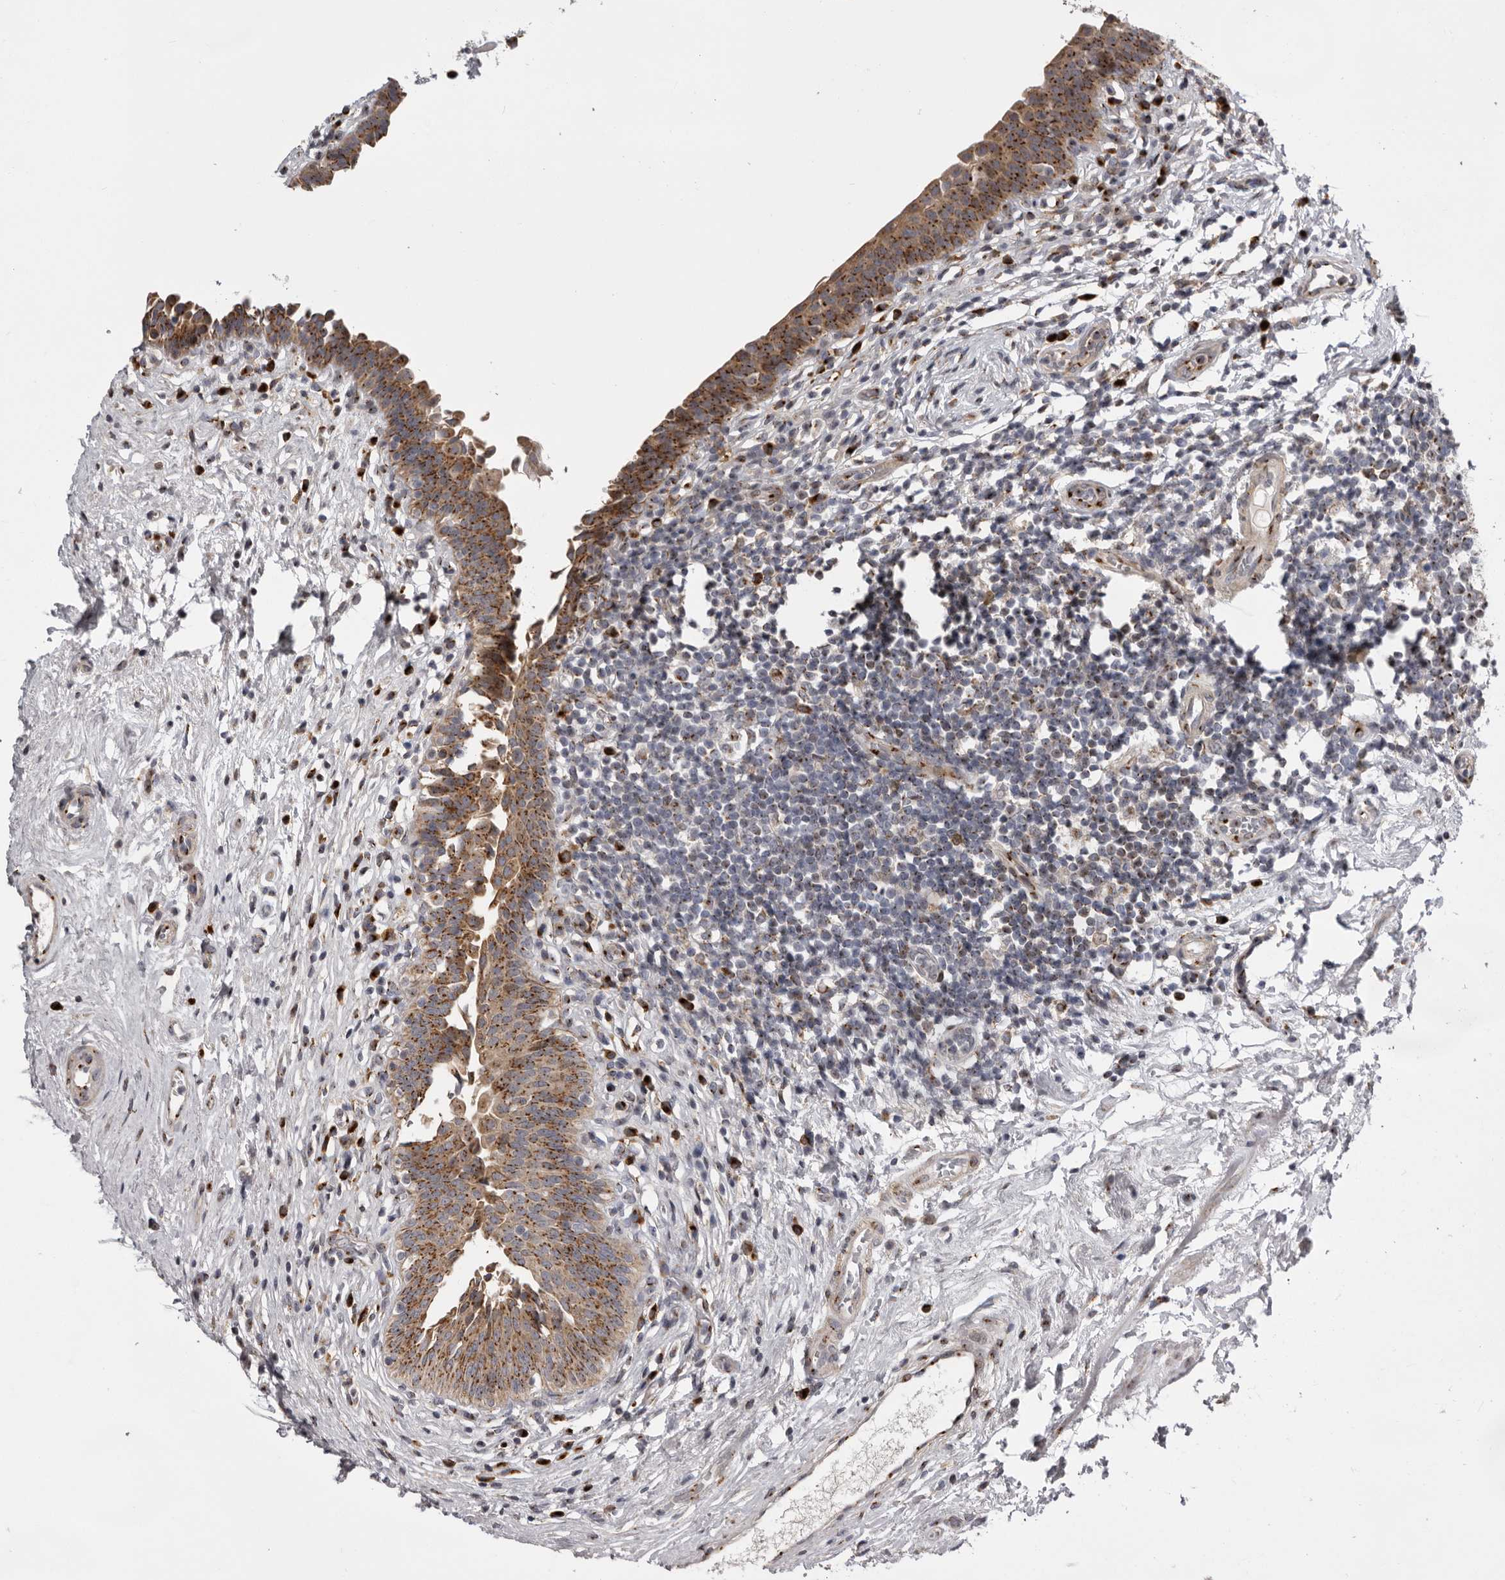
{"staining": {"intensity": "moderate", "quantity": ">75%", "location": "cytoplasmic/membranous"}, "tissue": "urinary bladder", "cell_type": "Urothelial cells", "image_type": "normal", "snomed": [{"axis": "morphology", "description": "Normal tissue, NOS"}, {"axis": "topography", "description": "Urinary bladder"}], "caption": "A histopathology image of urinary bladder stained for a protein shows moderate cytoplasmic/membranous brown staining in urothelial cells. Using DAB (3,3'-diaminobenzidine) (brown) and hematoxylin (blue) stains, captured at high magnification using brightfield microscopy.", "gene": "WDR47", "patient": {"sex": "male", "age": 83}}